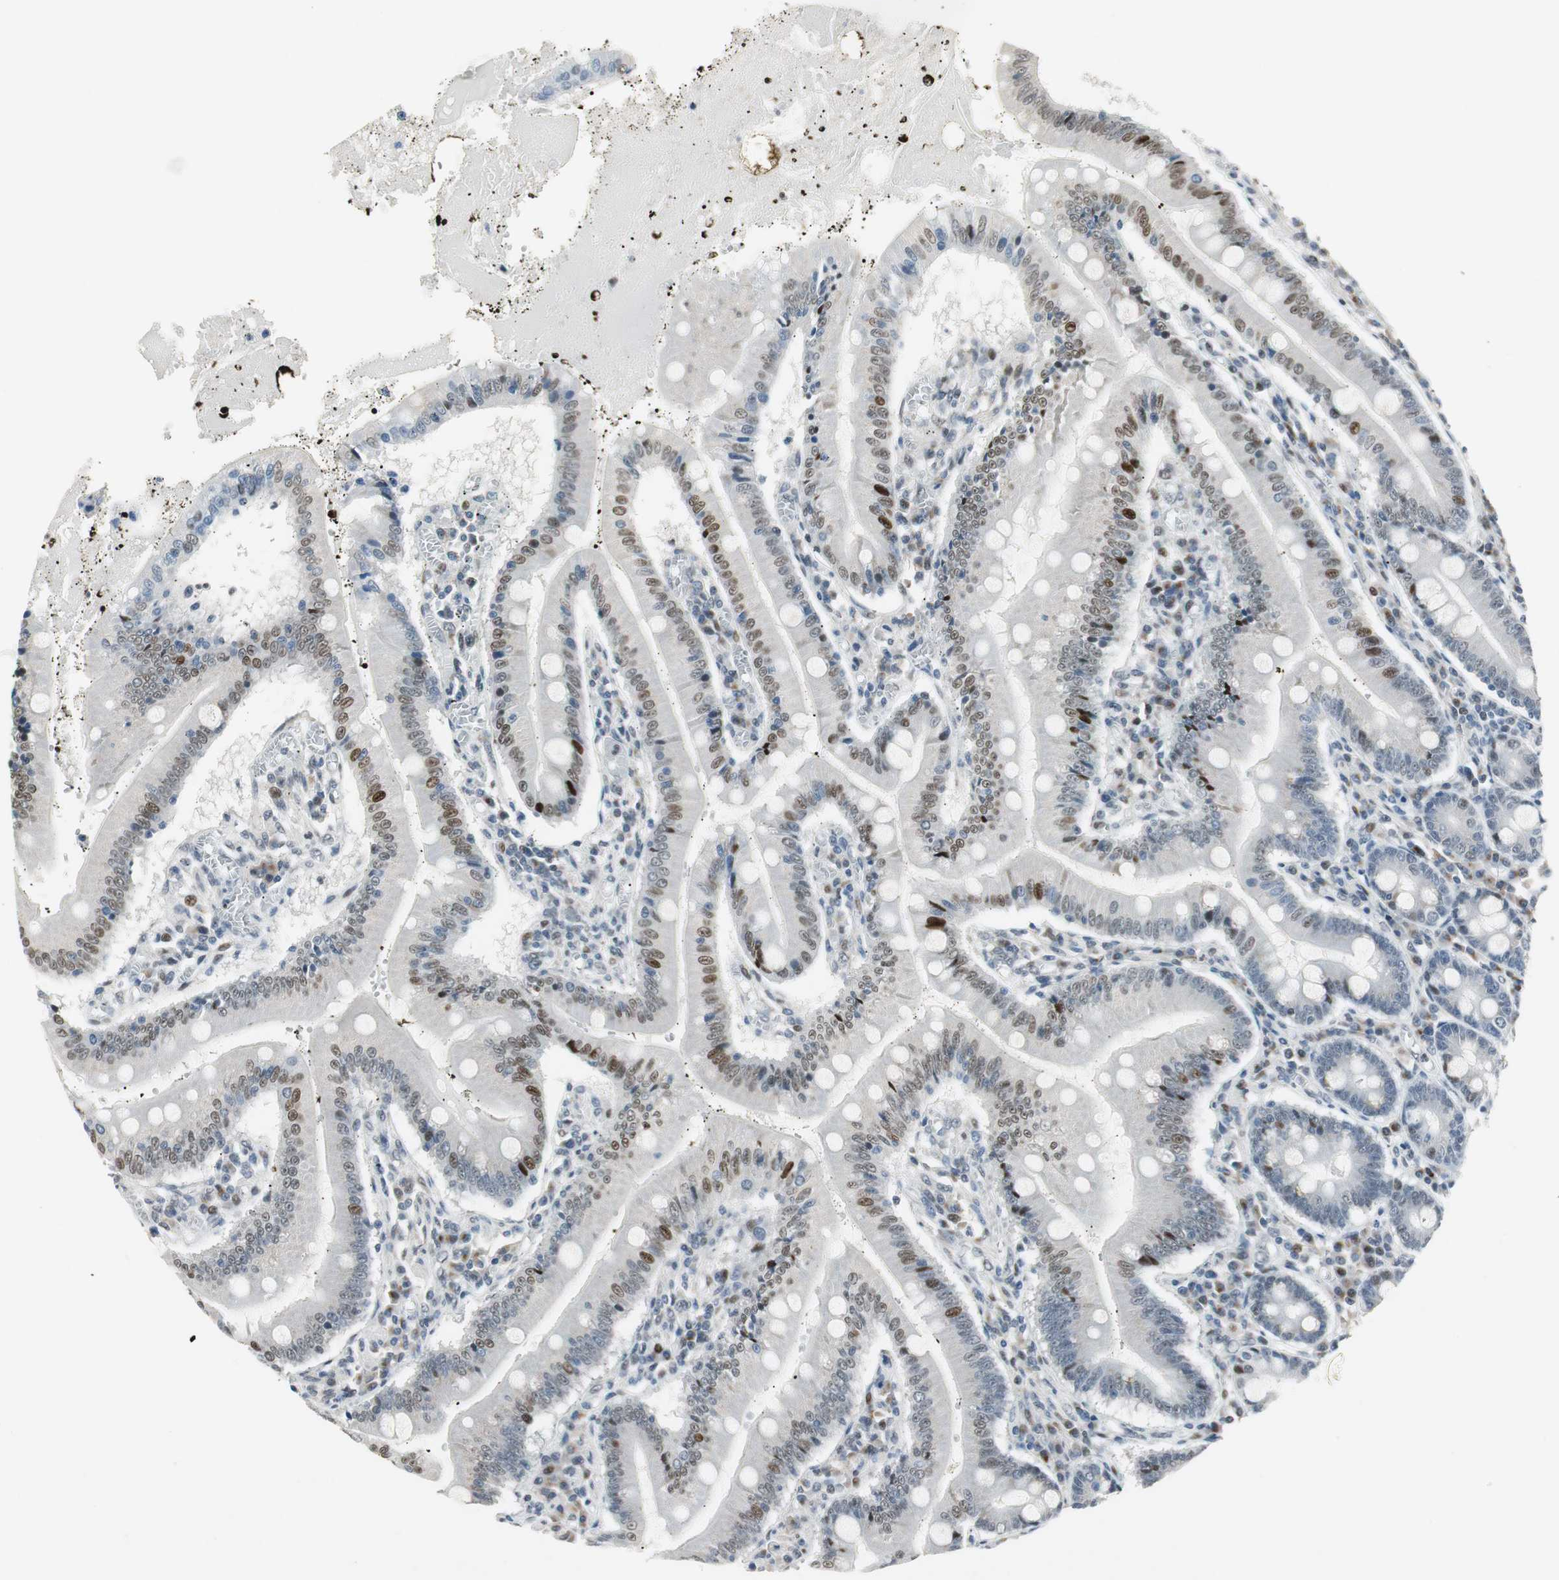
{"staining": {"intensity": "strong", "quantity": "25%-75%", "location": "nuclear"}, "tissue": "small intestine", "cell_type": "Glandular cells", "image_type": "normal", "snomed": [{"axis": "morphology", "description": "Normal tissue, NOS"}, {"axis": "topography", "description": "Small intestine"}], "caption": "Protein staining displays strong nuclear staining in about 25%-75% of glandular cells in normal small intestine. (Stains: DAB (3,3'-diaminobenzidine) in brown, nuclei in blue, Microscopy: brightfield microscopy at high magnification).", "gene": "AJUBA", "patient": {"sex": "male", "age": 71}}